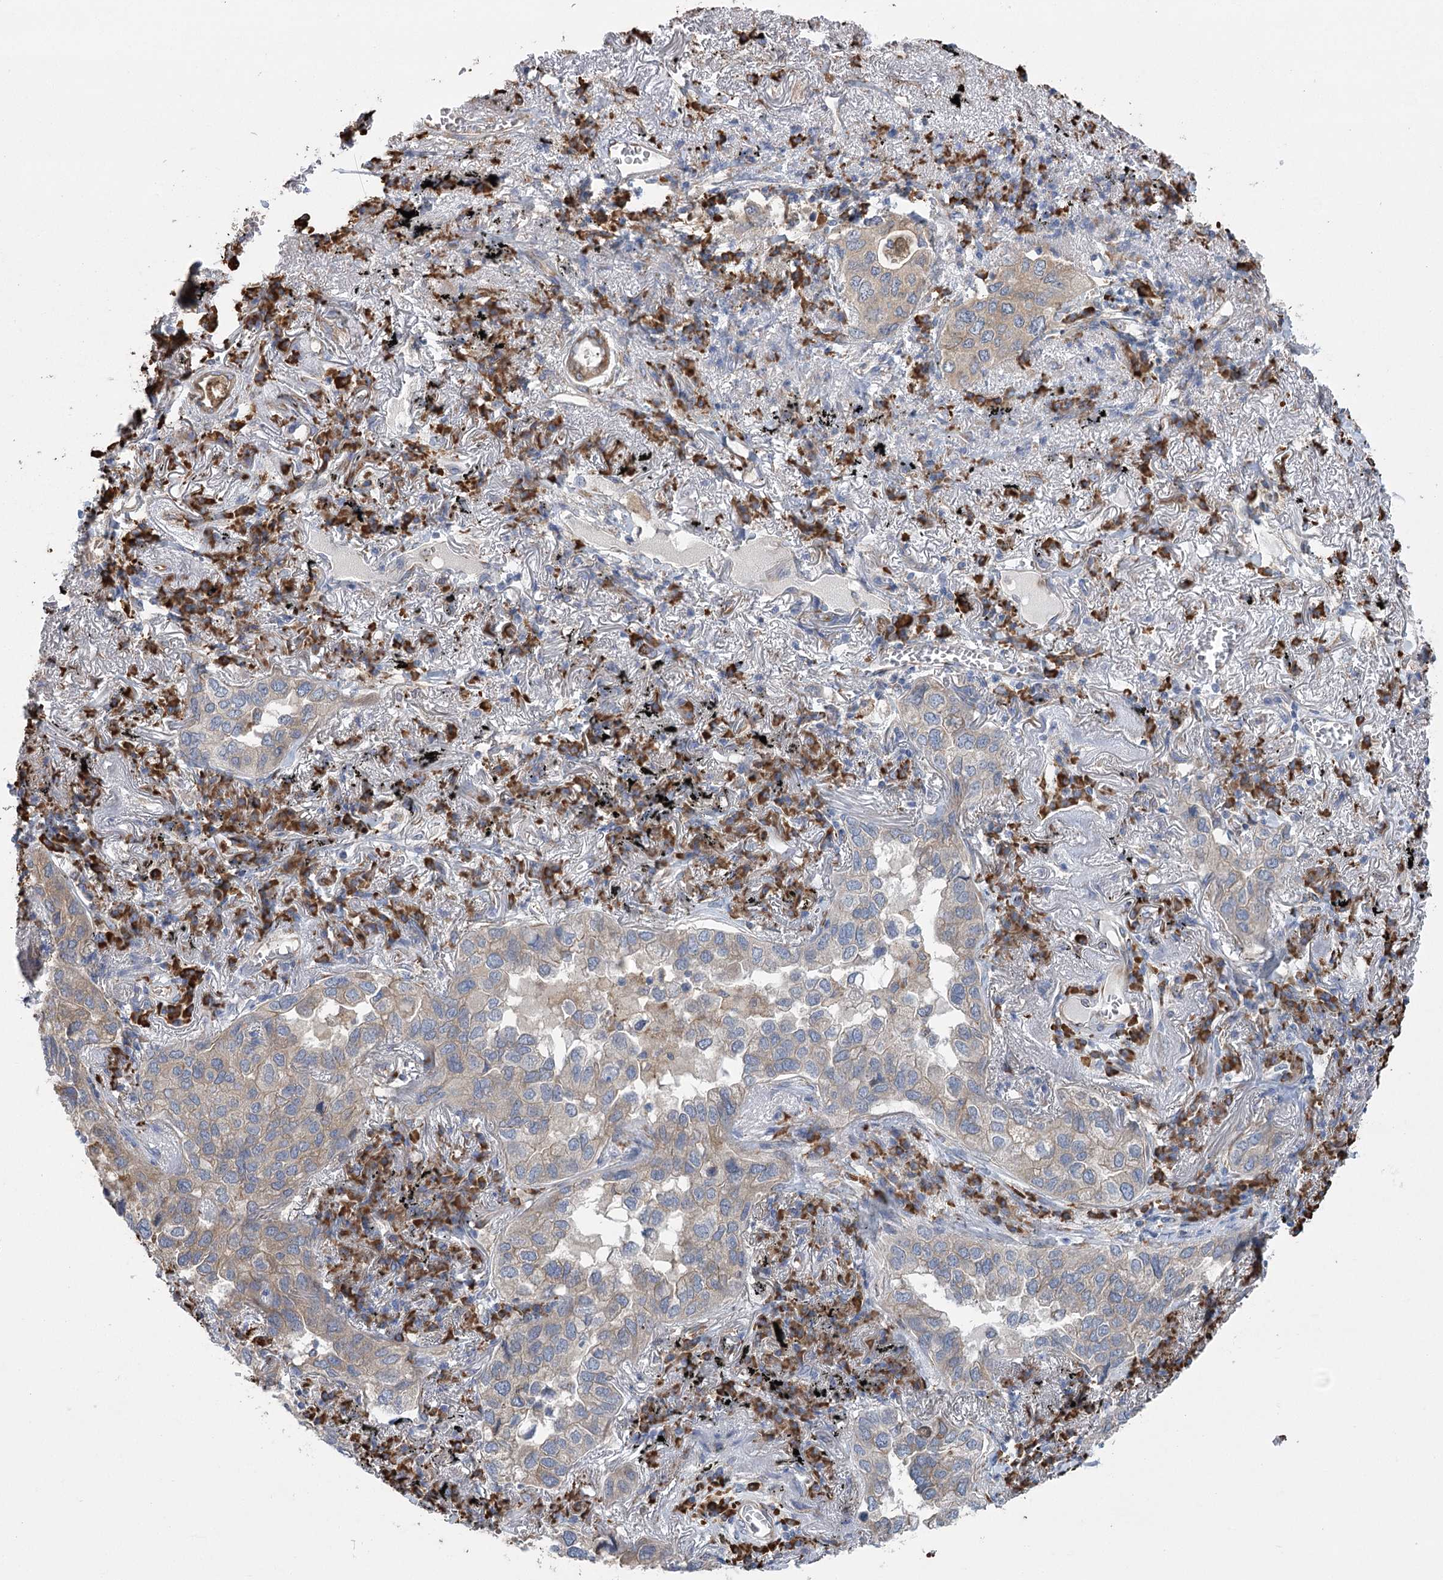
{"staining": {"intensity": "weak", "quantity": "25%-75%", "location": "cytoplasmic/membranous"}, "tissue": "lung cancer", "cell_type": "Tumor cells", "image_type": "cancer", "snomed": [{"axis": "morphology", "description": "Adenocarcinoma, NOS"}, {"axis": "topography", "description": "Lung"}], "caption": "A low amount of weak cytoplasmic/membranous positivity is identified in approximately 25%-75% of tumor cells in lung adenocarcinoma tissue. The staining is performed using DAB (3,3'-diaminobenzidine) brown chromogen to label protein expression. The nuclei are counter-stained blue using hematoxylin.", "gene": "METTL24", "patient": {"sex": "male", "age": 65}}